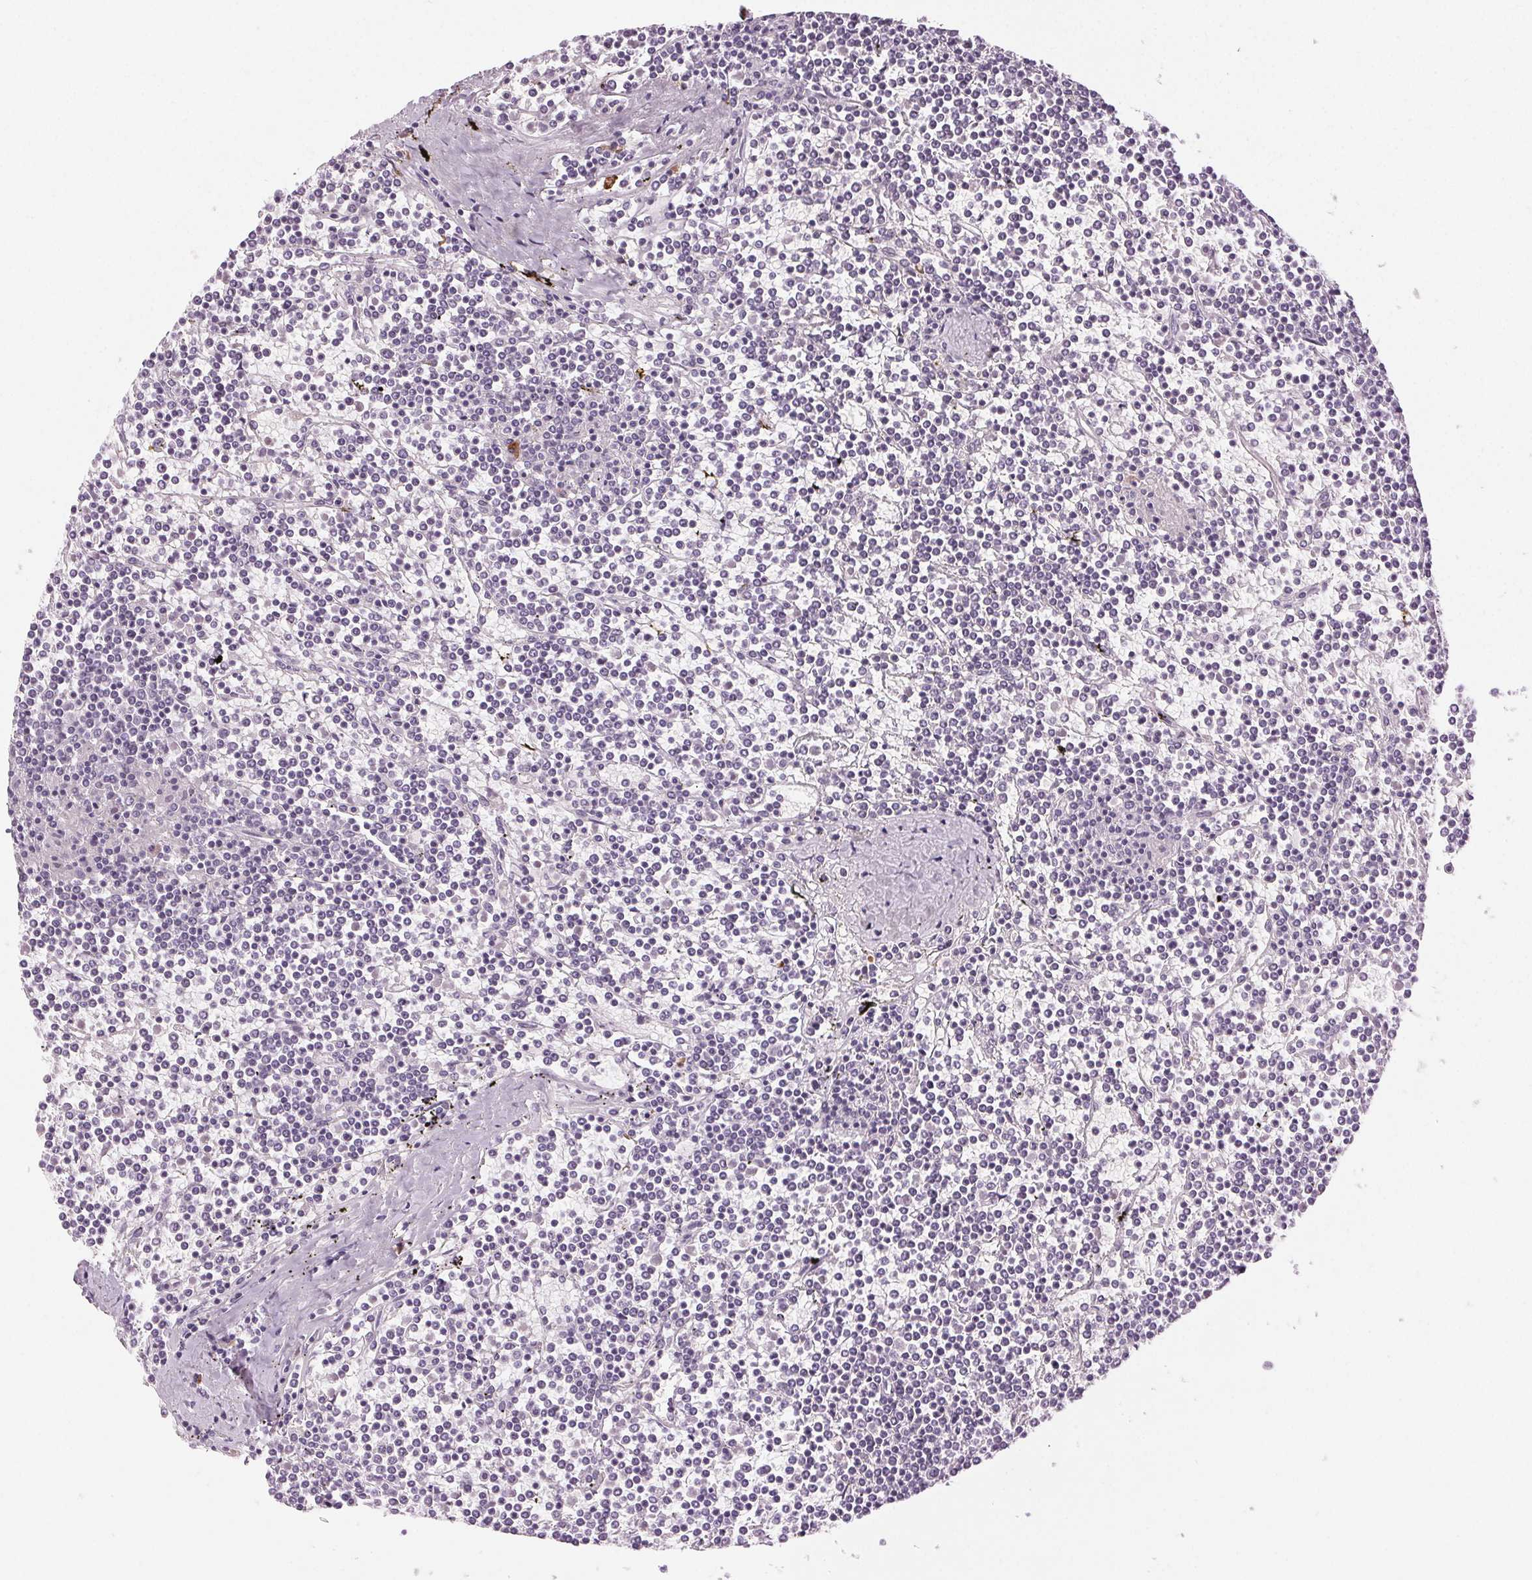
{"staining": {"intensity": "negative", "quantity": "none", "location": "none"}, "tissue": "lymphoma", "cell_type": "Tumor cells", "image_type": "cancer", "snomed": [{"axis": "morphology", "description": "Malignant lymphoma, non-Hodgkin's type, Low grade"}, {"axis": "topography", "description": "Spleen"}], "caption": "Protein analysis of lymphoma shows no significant positivity in tumor cells.", "gene": "HSF5", "patient": {"sex": "female", "age": 19}}